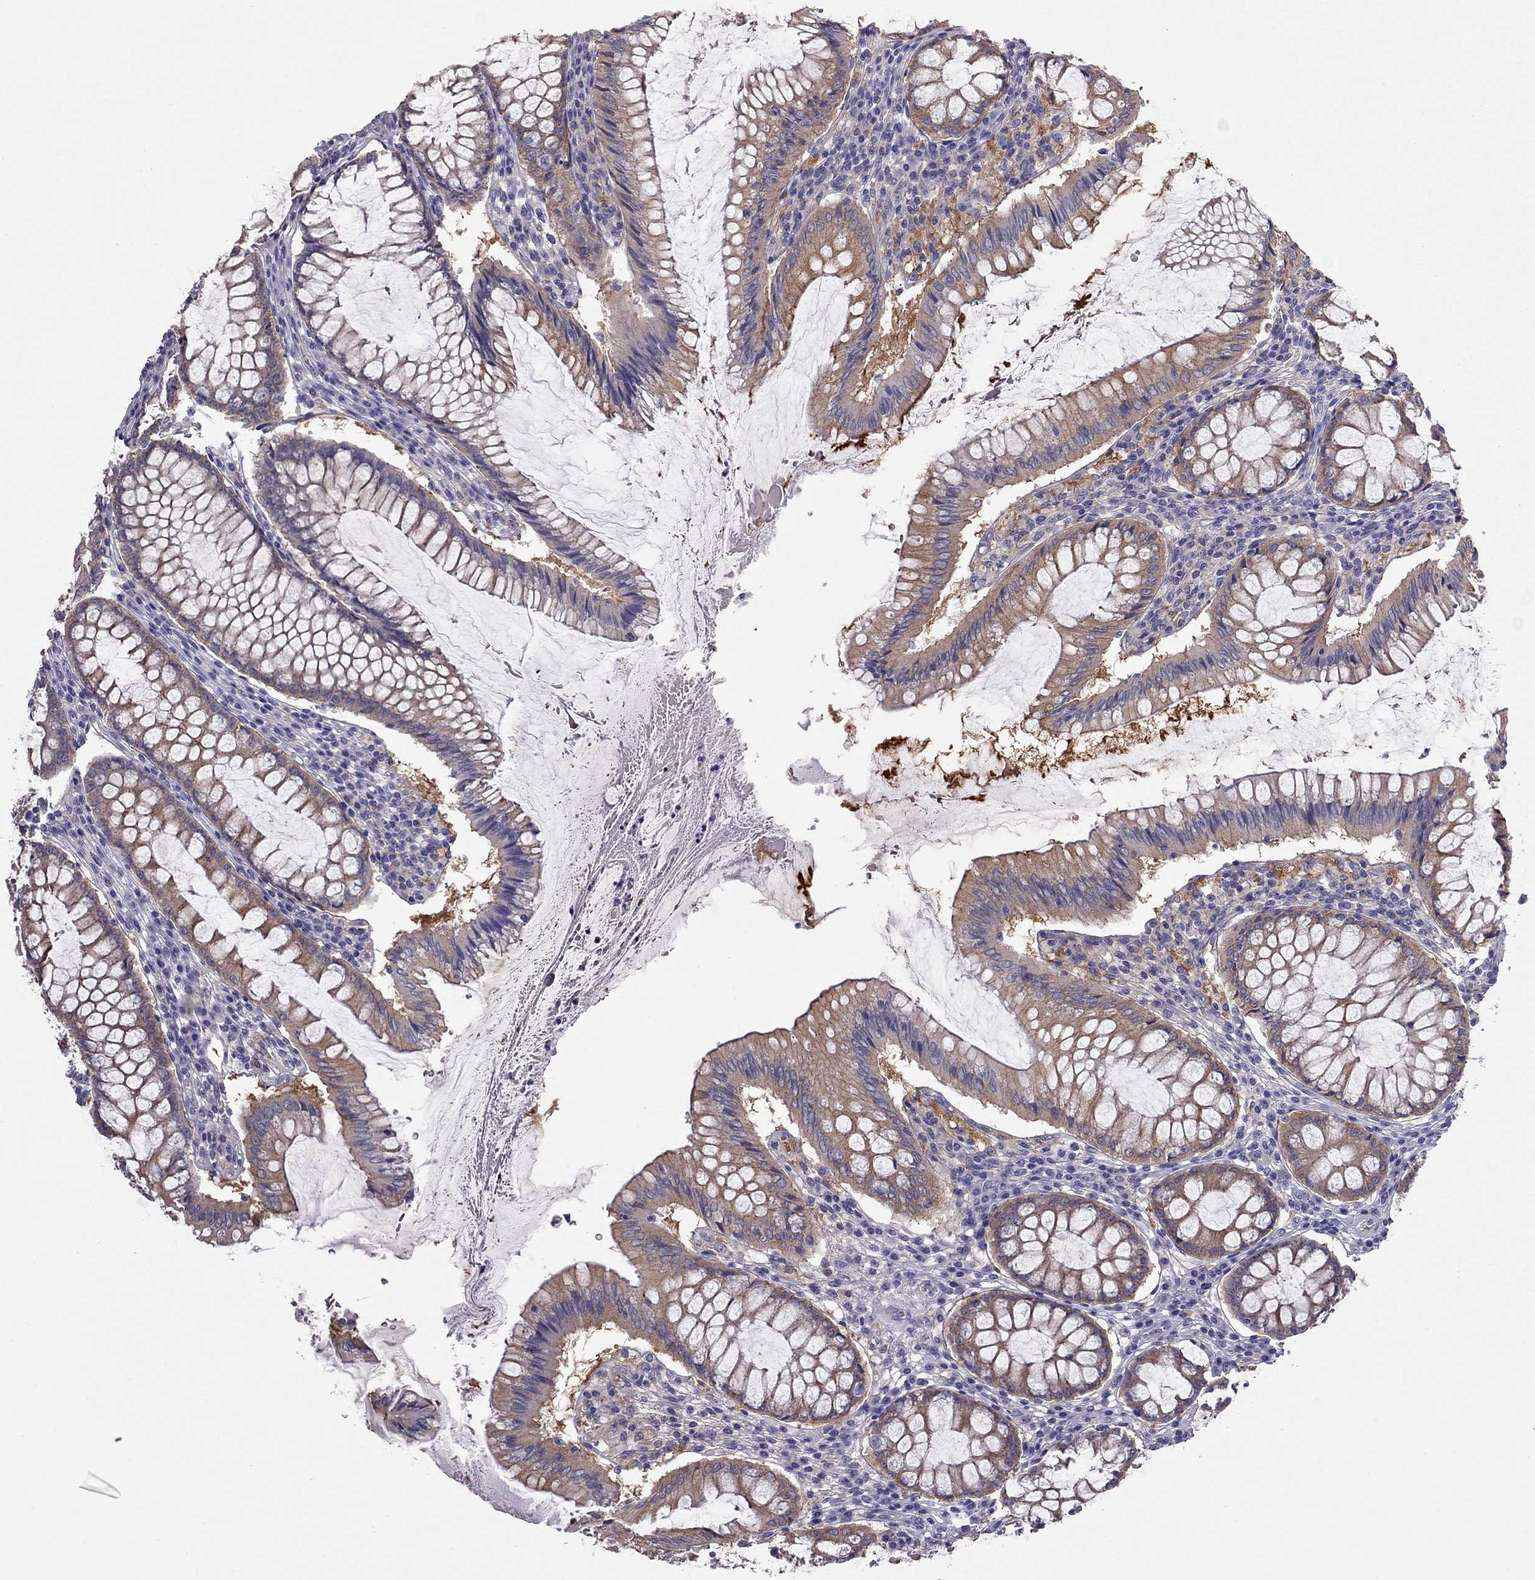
{"staining": {"intensity": "moderate", "quantity": ">75%", "location": "cytoplasmic/membranous"}, "tissue": "colorectal cancer", "cell_type": "Tumor cells", "image_type": "cancer", "snomed": [{"axis": "morphology", "description": "Adenocarcinoma, NOS"}, {"axis": "topography", "description": "Colon"}], "caption": "Protein staining by IHC reveals moderate cytoplasmic/membranous positivity in about >75% of tumor cells in colorectal cancer.", "gene": "ALOX15B", "patient": {"sex": "female", "age": 70}}